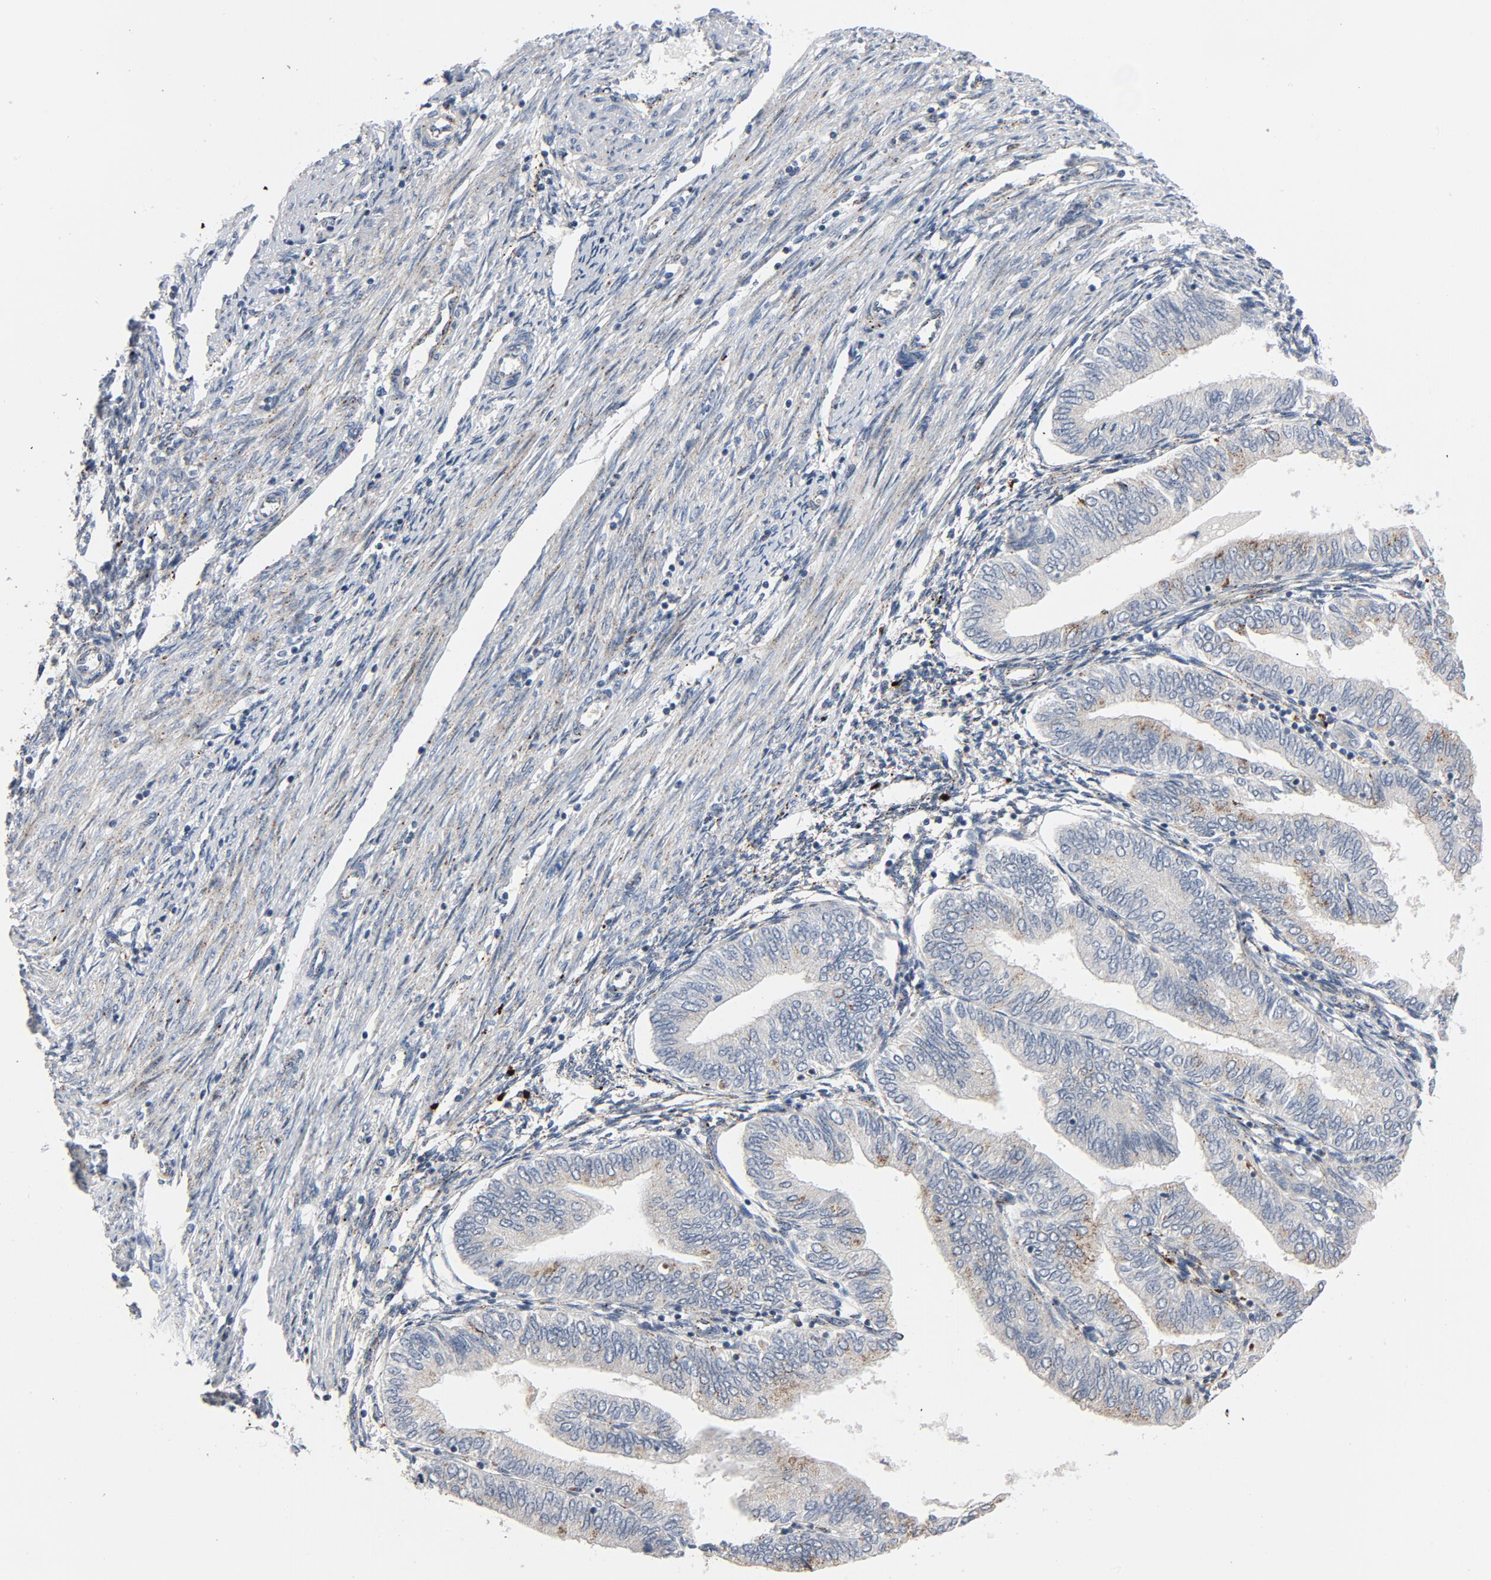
{"staining": {"intensity": "weak", "quantity": "<25%", "location": "cytoplasmic/membranous"}, "tissue": "endometrial cancer", "cell_type": "Tumor cells", "image_type": "cancer", "snomed": [{"axis": "morphology", "description": "Adenocarcinoma, NOS"}, {"axis": "topography", "description": "Endometrium"}], "caption": "DAB immunohistochemical staining of human endometrial cancer exhibits no significant positivity in tumor cells.", "gene": "AKT2", "patient": {"sex": "female", "age": 67}}